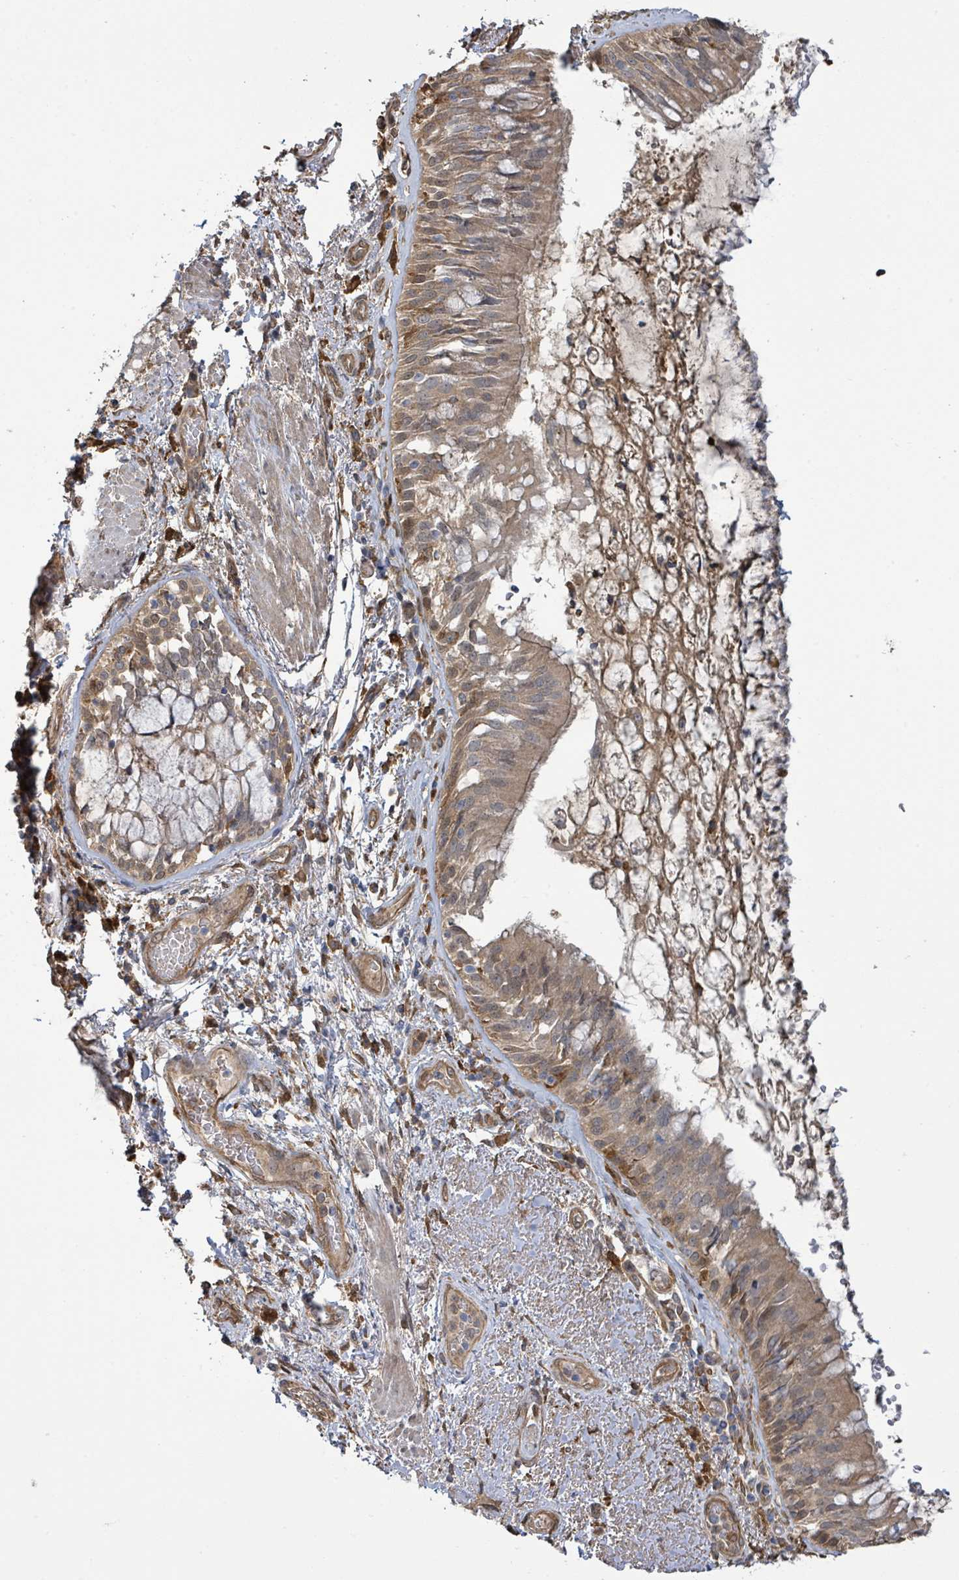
{"staining": {"intensity": "moderate", "quantity": ">75%", "location": "cytoplasmic/membranous"}, "tissue": "bronchus", "cell_type": "Respiratory epithelial cells", "image_type": "normal", "snomed": [{"axis": "morphology", "description": "Normal tissue, NOS"}, {"axis": "topography", "description": "Cartilage tissue"}, {"axis": "topography", "description": "Bronchus"}], "caption": "Immunohistochemistry (IHC) of normal human bronchus shows medium levels of moderate cytoplasmic/membranous staining in approximately >75% of respiratory epithelial cells.", "gene": "ARPIN", "patient": {"sex": "male", "age": 63}}